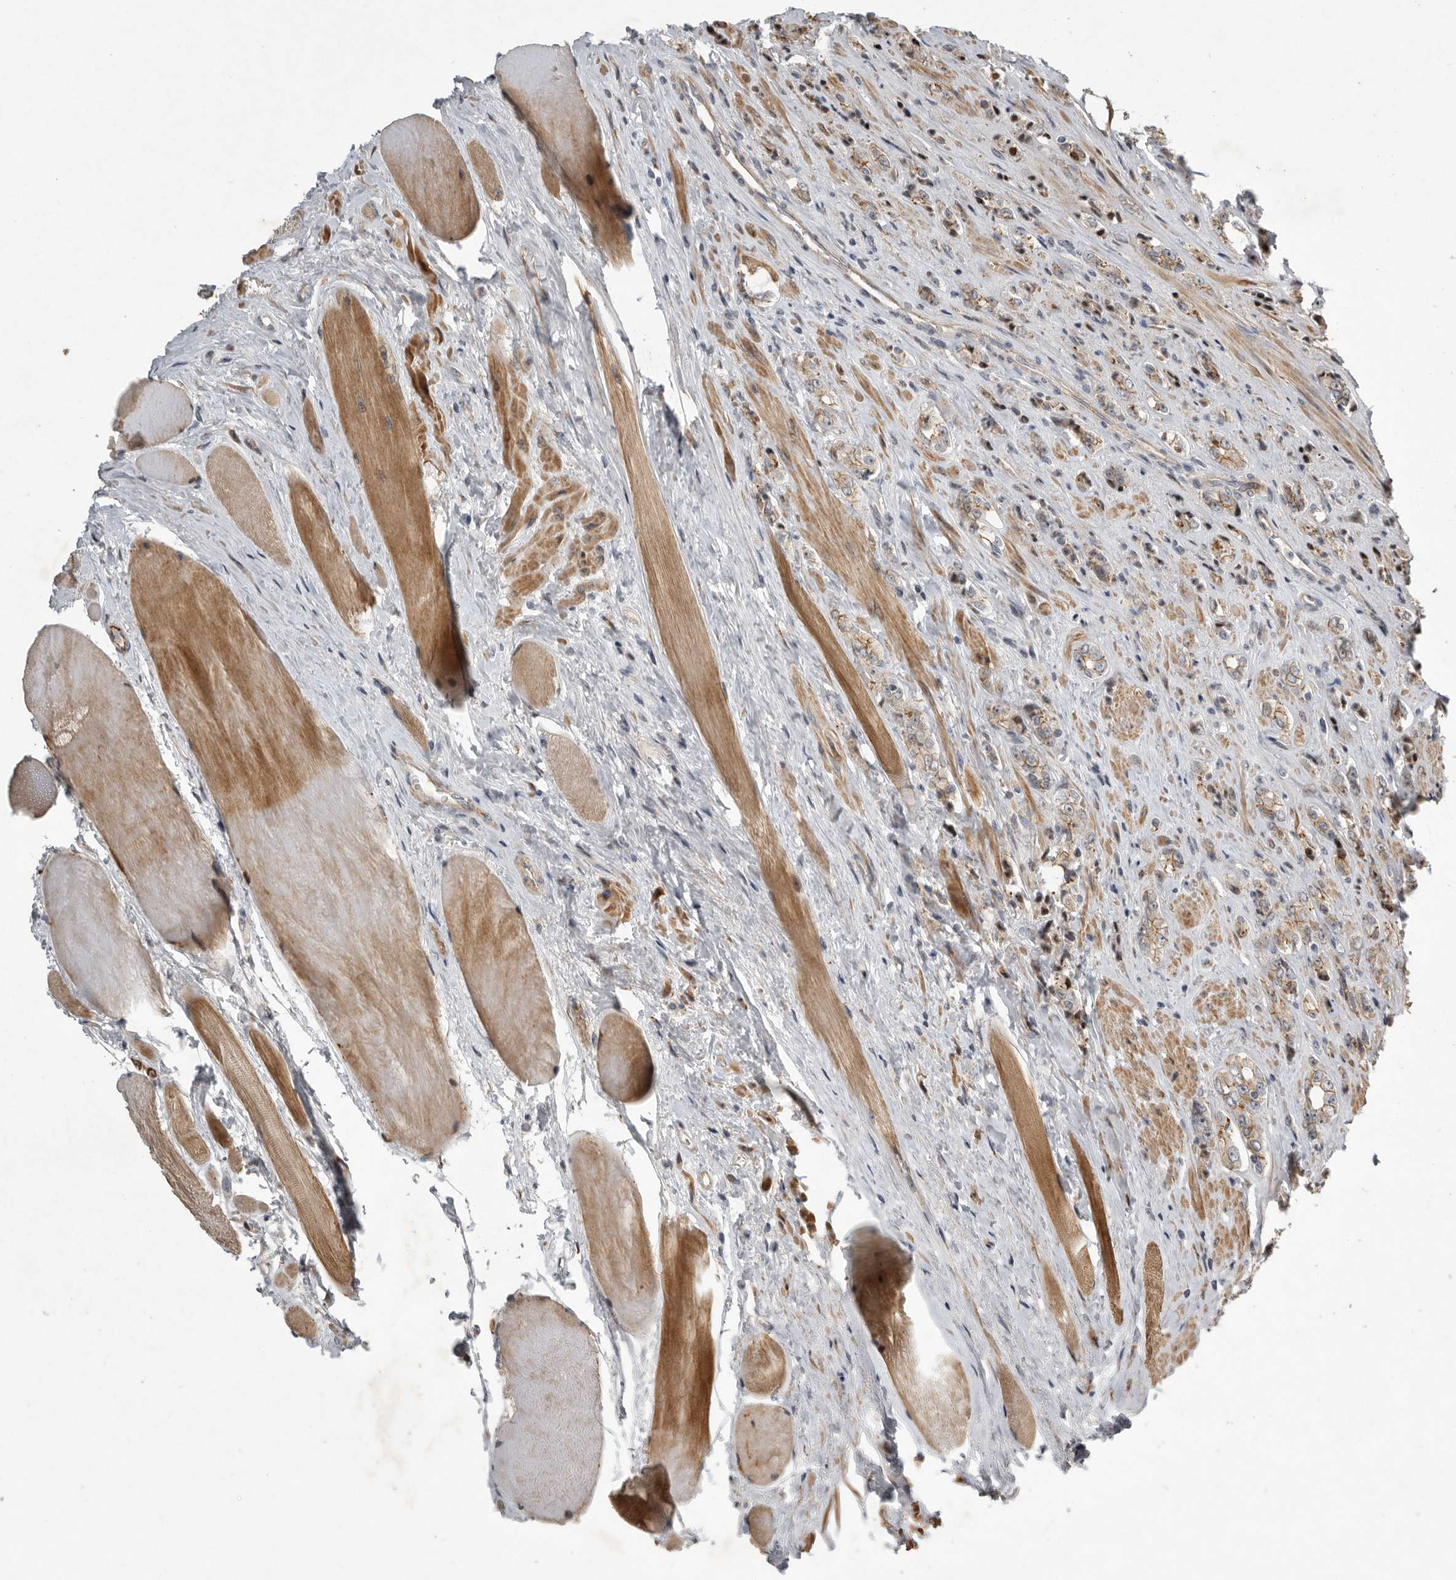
{"staining": {"intensity": "moderate", "quantity": ">75%", "location": "cytoplasmic/membranous"}, "tissue": "prostate cancer", "cell_type": "Tumor cells", "image_type": "cancer", "snomed": [{"axis": "morphology", "description": "Adenocarcinoma, High grade"}, {"axis": "topography", "description": "Prostate"}], "caption": "Immunohistochemical staining of human high-grade adenocarcinoma (prostate) demonstrates medium levels of moderate cytoplasmic/membranous expression in about >75% of tumor cells. Using DAB (3,3'-diaminobenzidine) (brown) and hematoxylin (blue) stains, captured at high magnification using brightfield microscopy.", "gene": "MPDZ", "patient": {"sex": "male", "age": 61}}